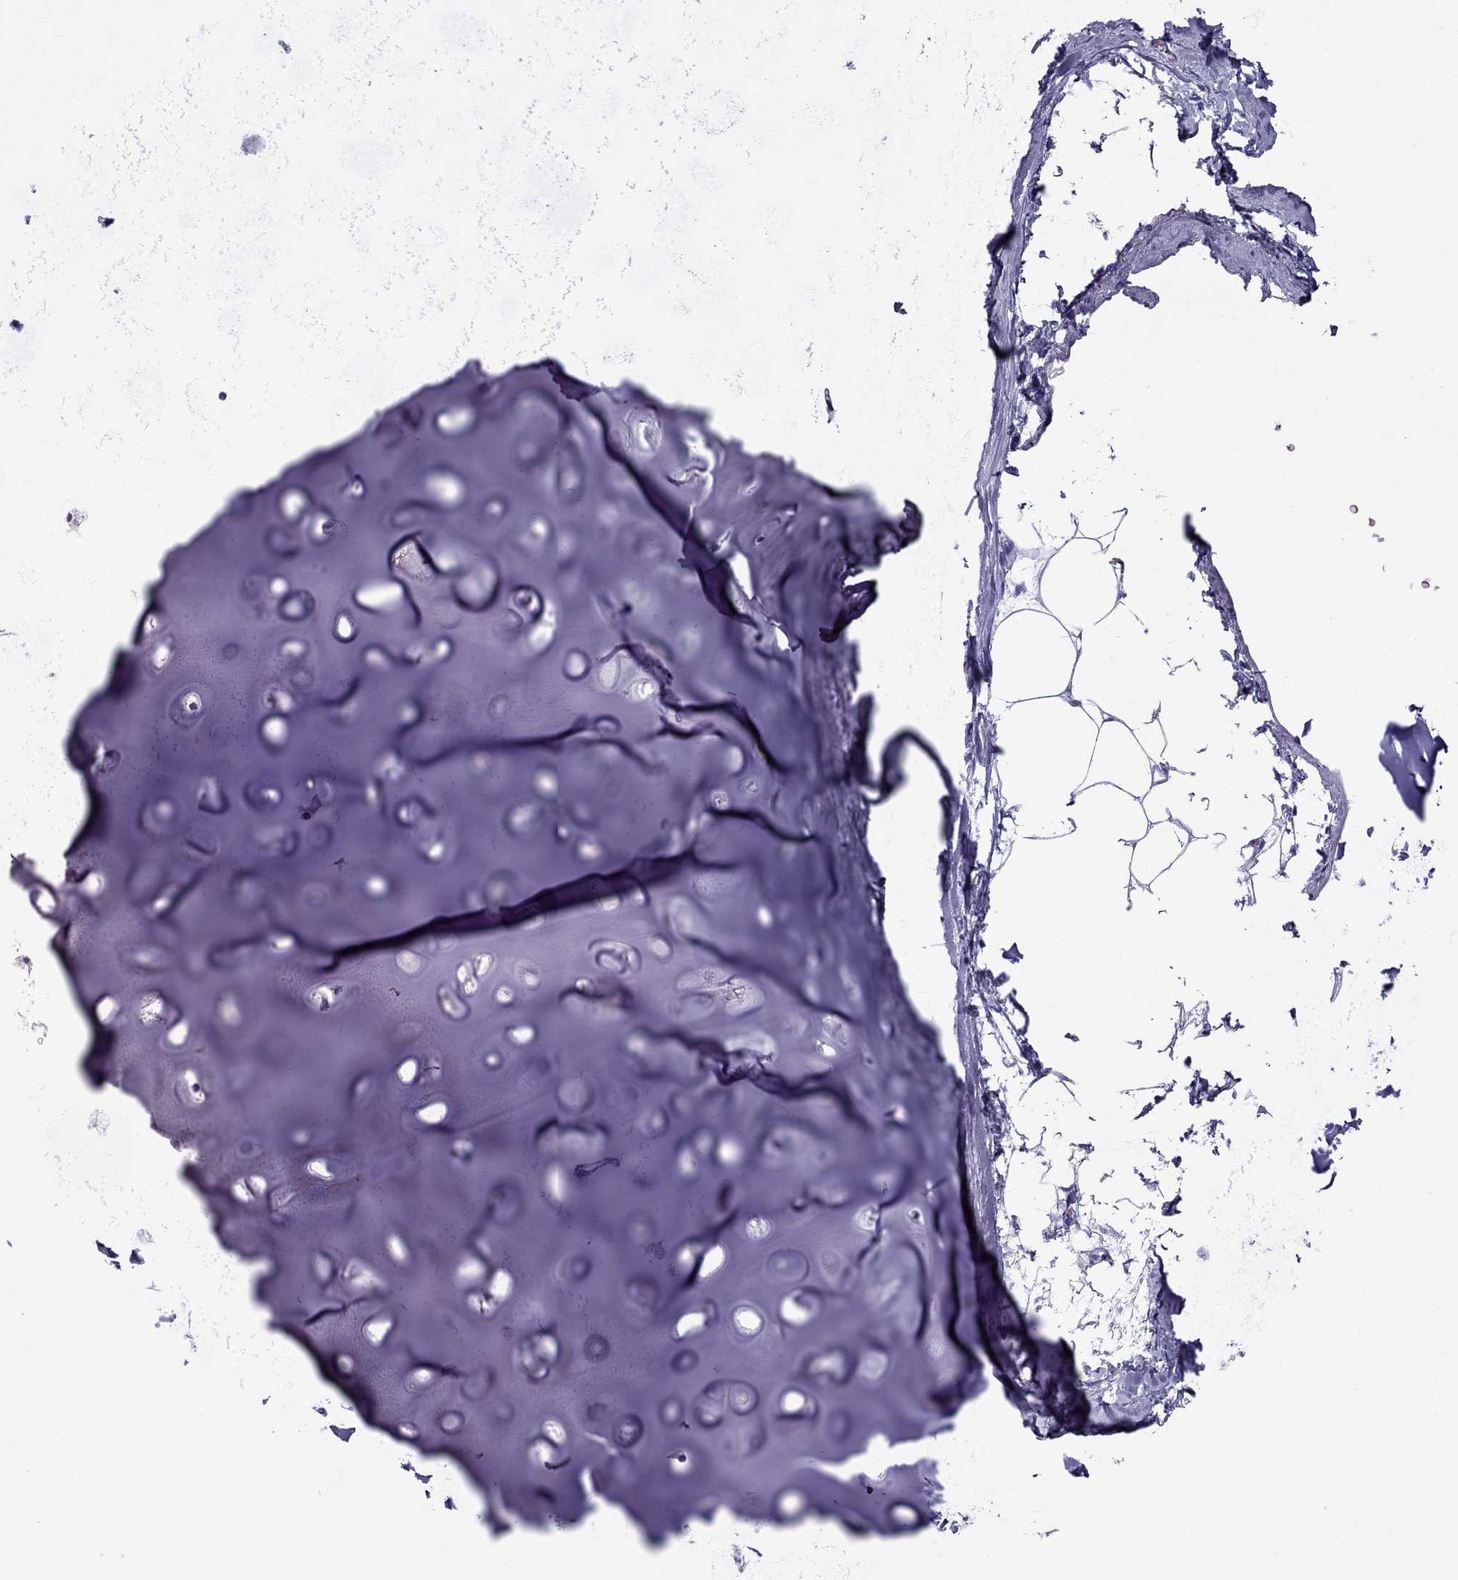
{"staining": {"intensity": "negative", "quantity": "none", "location": "none"}, "tissue": "adipose tissue", "cell_type": "Adipocytes", "image_type": "normal", "snomed": [{"axis": "morphology", "description": "Normal tissue, NOS"}, {"axis": "topography", "description": "Cartilage tissue"}, {"axis": "topography", "description": "Bronchus"}], "caption": "DAB (3,3'-diaminobenzidine) immunohistochemical staining of normal adipose tissue displays no significant positivity in adipocytes. Nuclei are stained in blue.", "gene": "SCART1", "patient": {"sex": "male", "age": 58}}